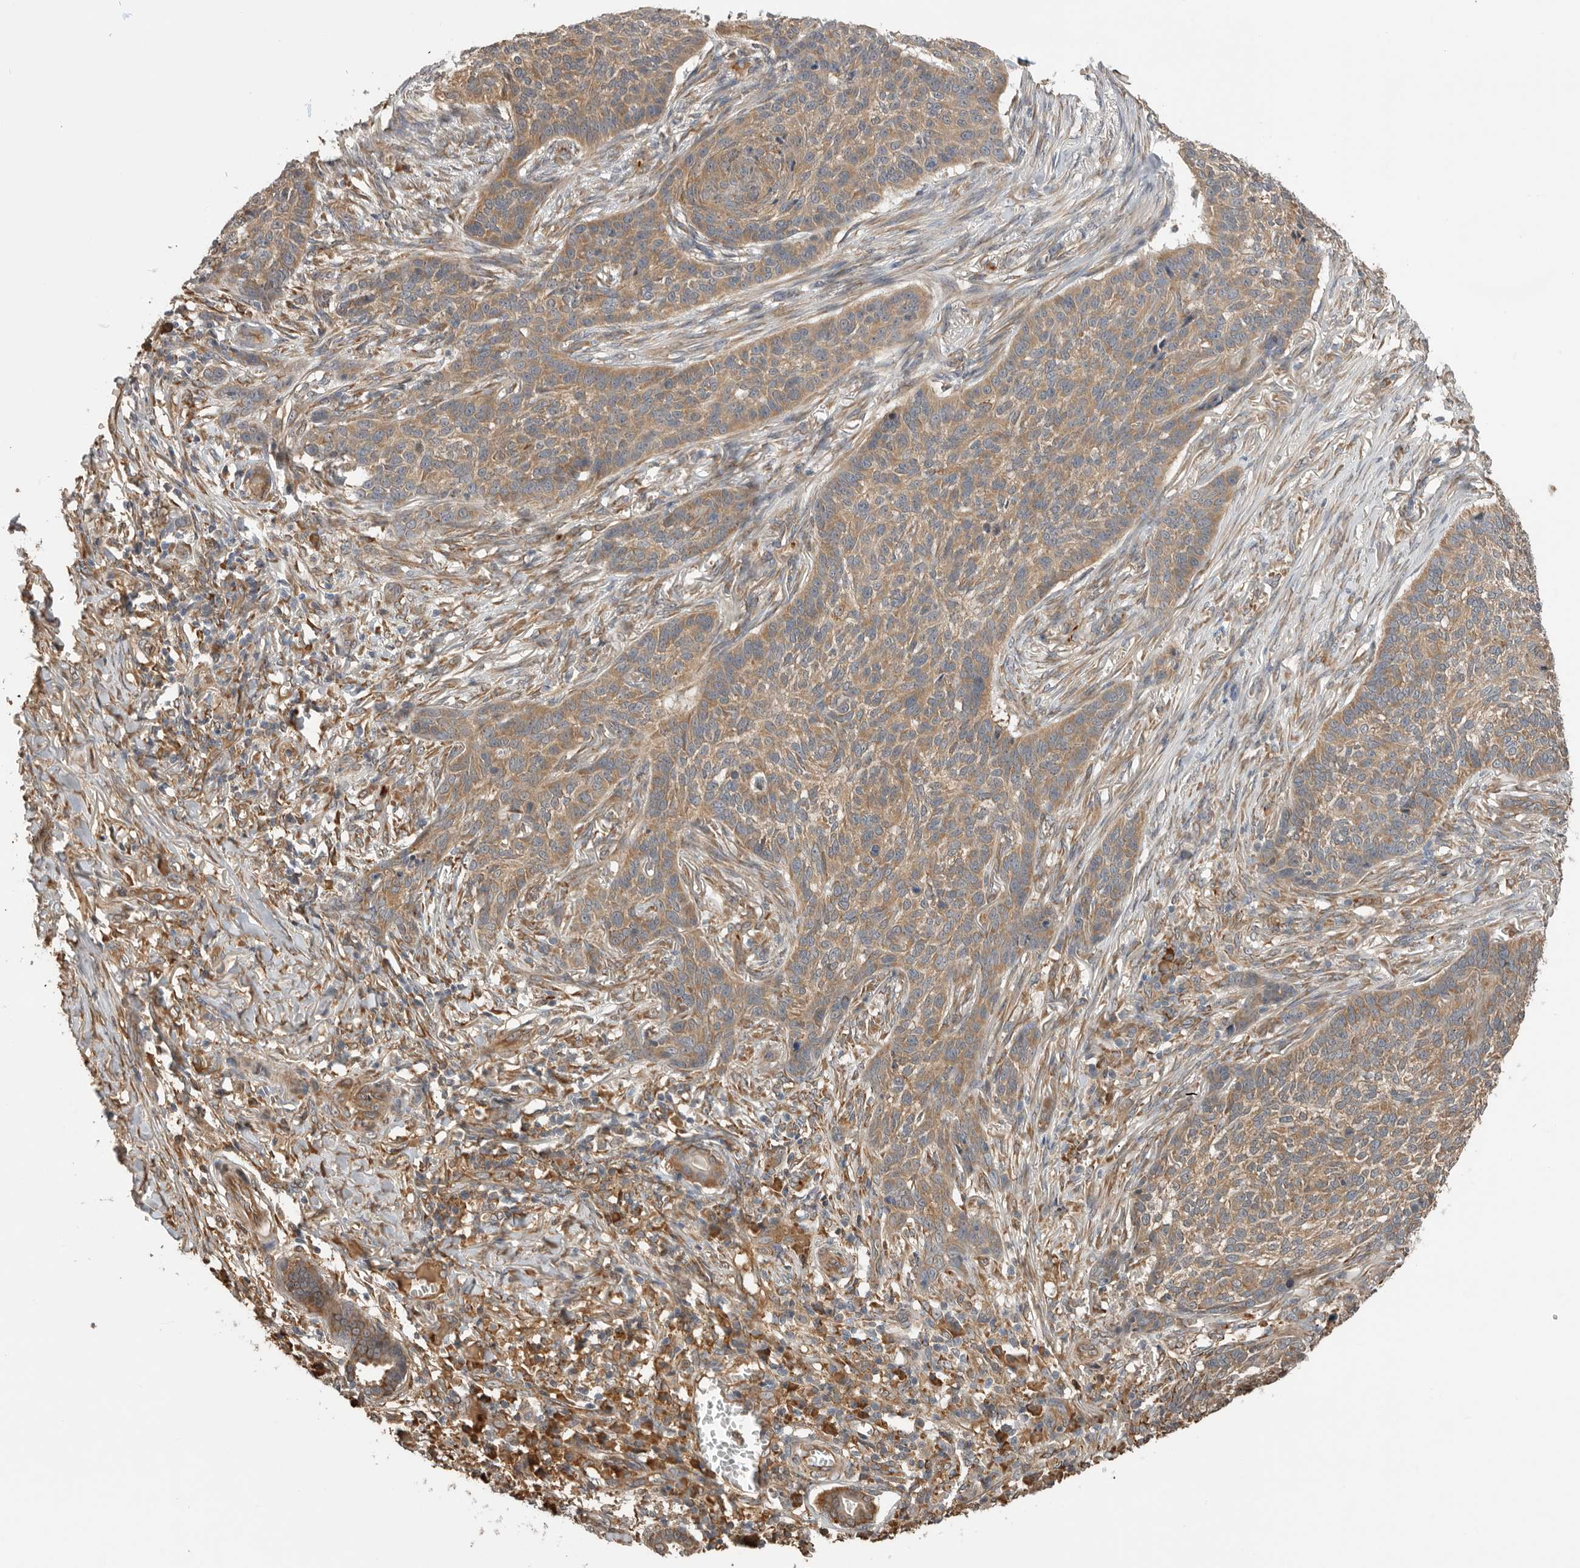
{"staining": {"intensity": "moderate", "quantity": ">75%", "location": "cytoplasmic/membranous"}, "tissue": "skin cancer", "cell_type": "Tumor cells", "image_type": "cancer", "snomed": [{"axis": "morphology", "description": "Basal cell carcinoma"}, {"axis": "topography", "description": "Skin"}], "caption": "Approximately >75% of tumor cells in skin cancer (basal cell carcinoma) reveal moderate cytoplasmic/membranous protein positivity as visualized by brown immunohistochemical staining.", "gene": "CDC42BPB", "patient": {"sex": "male", "age": 85}}